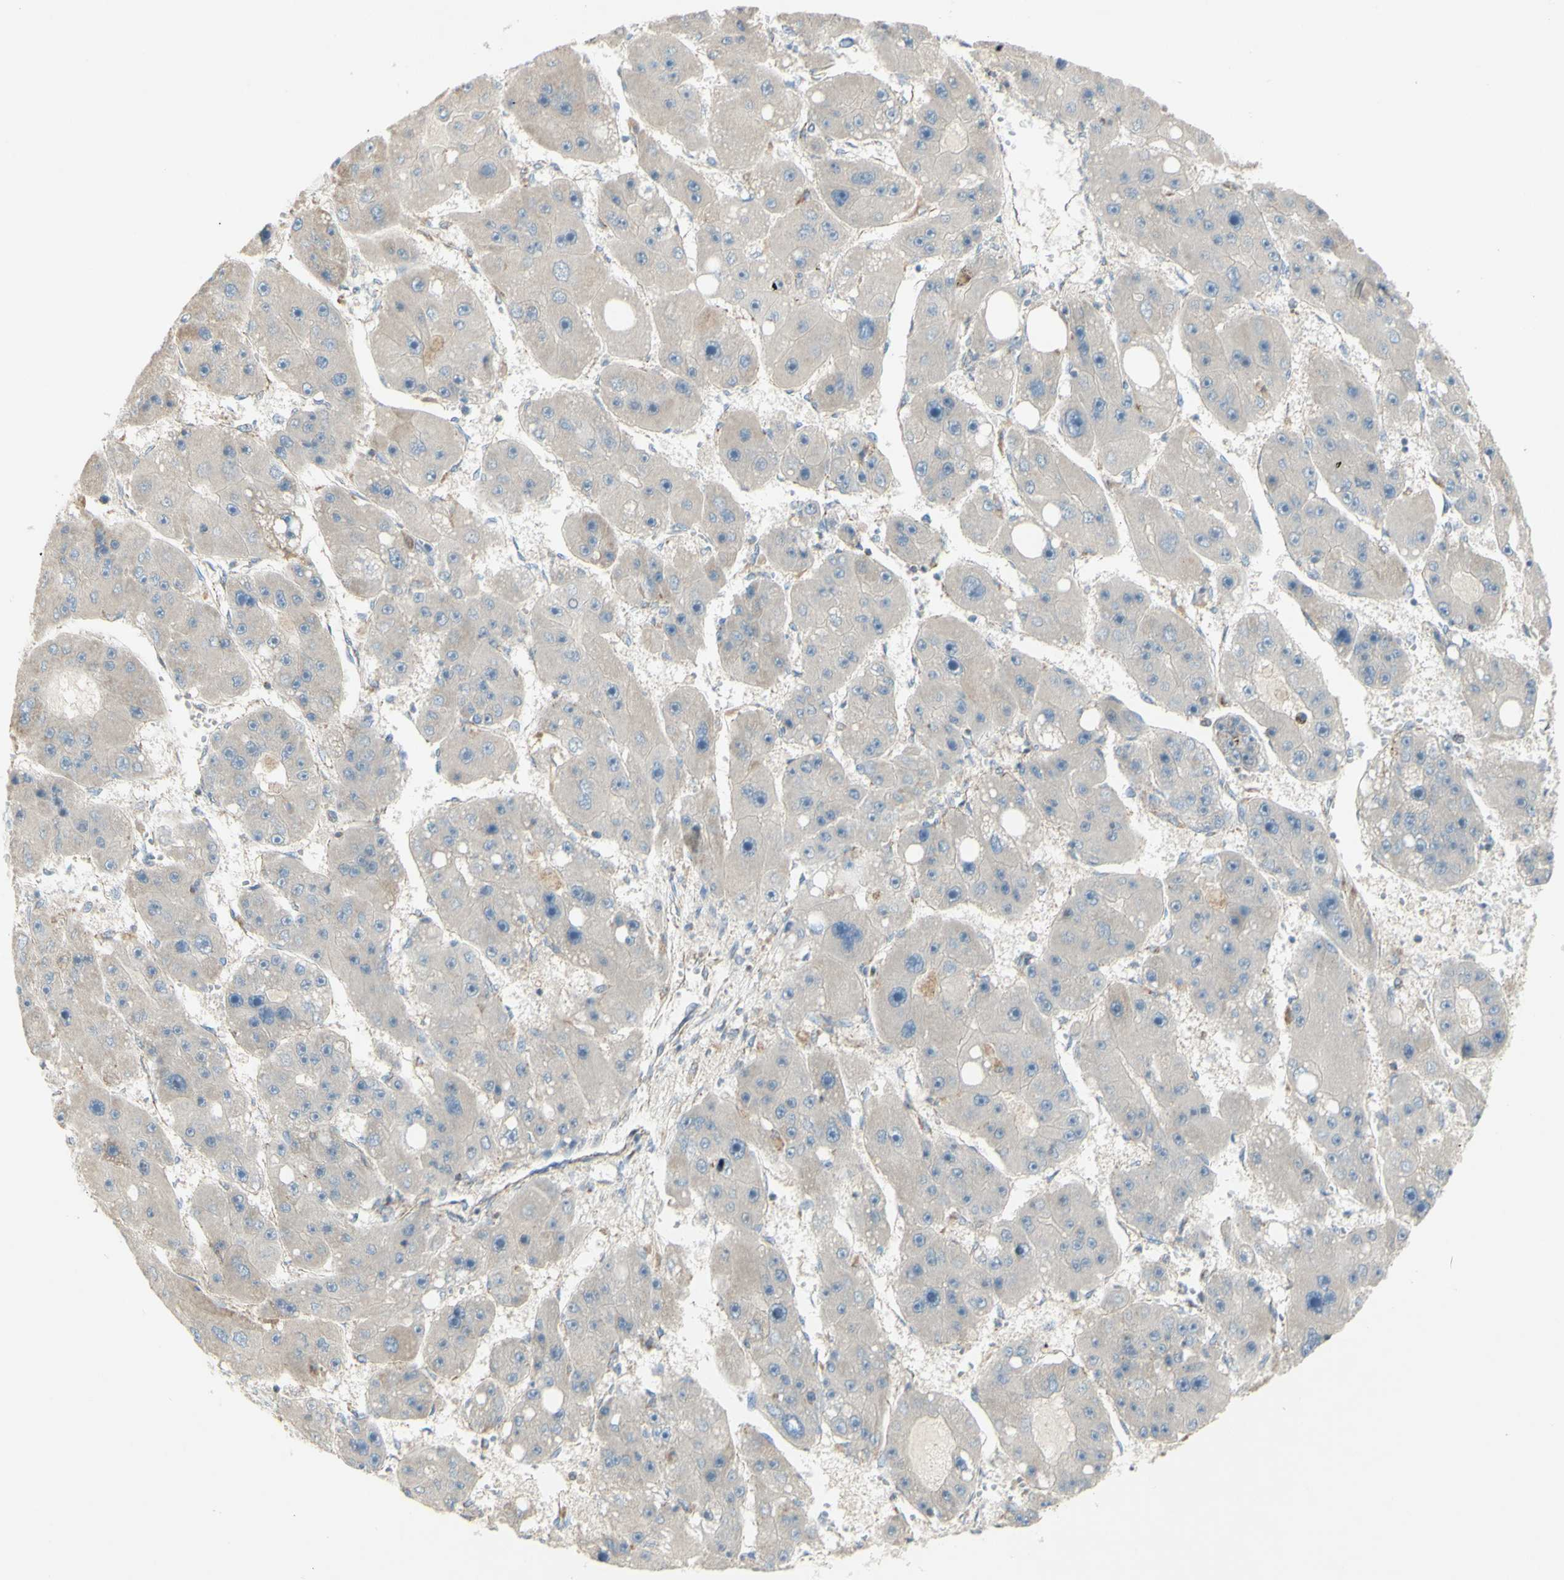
{"staining": {"intensity": "weak", "quantity": "<25%", "location": "cytoplasmic/membranous"}, "tissue": "liver cancer", "cell_type": "Tumor cells", "image_type": "cancer", "snomed": [{"axis": "morphology", "description": "Carcinoma, Hepatocellular, NOS"}, {"axis": "topography", "description": "Liver"}], "caption": "A photomicrograph of human liver hepatocellular carcinoma is negative for staining in tumor cells. (Brightfield microscopy of DAB immunohistochemistry (IHC) at high magnification).", "gene": "CNTNAP1", "patient": {"sex": "female", "age": 61}}